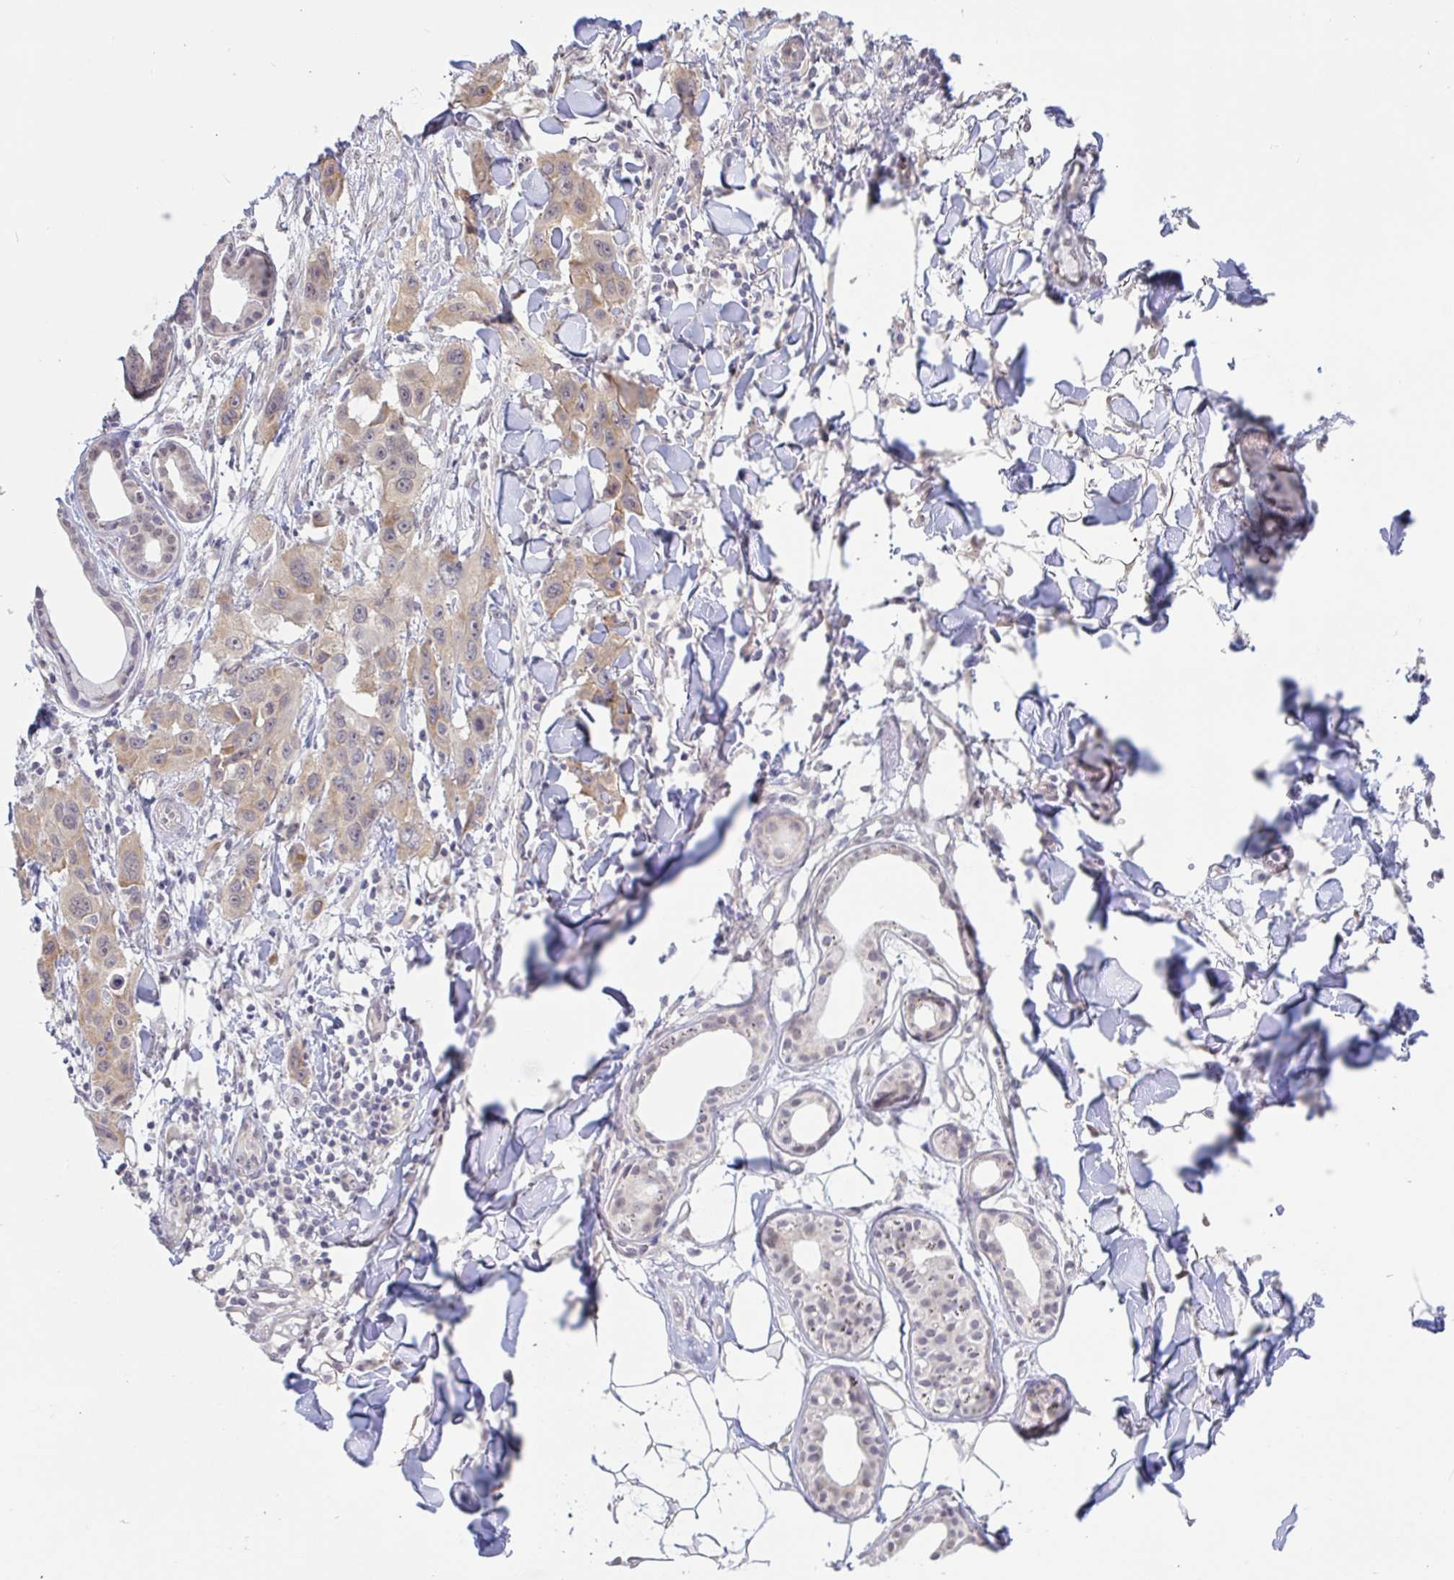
{"staining": {"intensity": "moderate", "quantity": "<25%", "location": "cytoplasmic/membranous,nuclear"}, "tissue": "skin cancer", "cell_type": "Tumor cells", "image_type": "cancer", "snomed": [{"axis": "morphology", "description": "Squamous cell carcinoma, NOS"}, {"axis": "topography", "description": "Skin"}], "caption": "Human squamous cell carcinoma (skin) stained for a protein (brown) exhibits moderate cytoplasmic/membranous and nuclear positive positivity in approximately <25% of tumor cells.", "gene": "HYPK", "patient": {"sex": "male", "age": 63}}